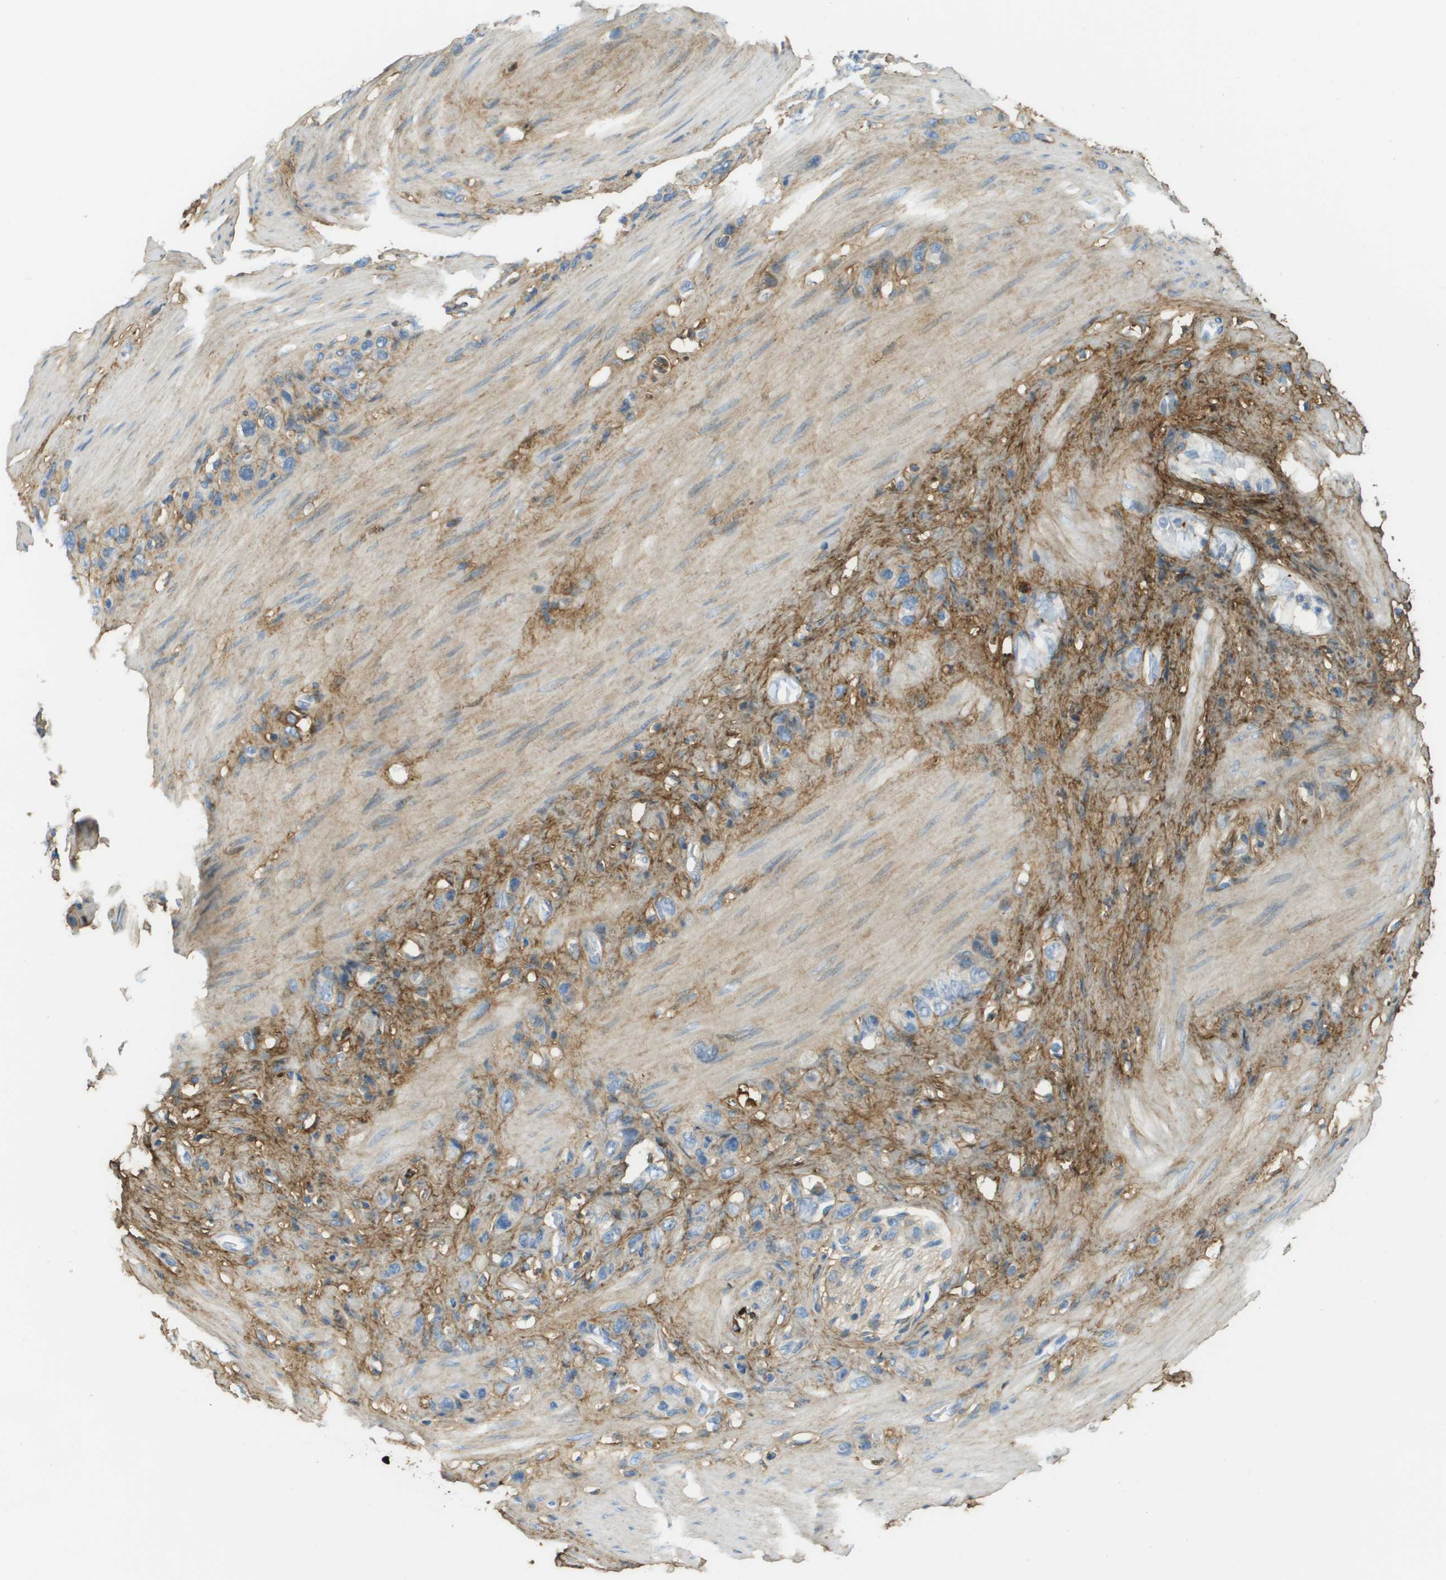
{"staining": {"intensity": "weak", "quantity": "25%-75%", "location": "cytoplasmic/membranous"}, "tissue": "stomach cancer", "cell_type": "Tumor cells", "image_type": "cancer", "snomed": [{"axis": "morphology", "description": "Adenocarcinoma, NOS"}, {"axis": "morphology", "description": "Adenocarcinoma, High grade"}, {"axis": "topography", "description": "Stomach, upper"}, {"axis": "topography", "description": "Stomach, lower"}], "caption": "Weak cytoplasmic/membranous expression is present in approximately 25%-75% of tumor cells in stomach high-grade adenocarcinoma.", "gene": "DCN", "patient": {"sex": "female", "age": 65}}